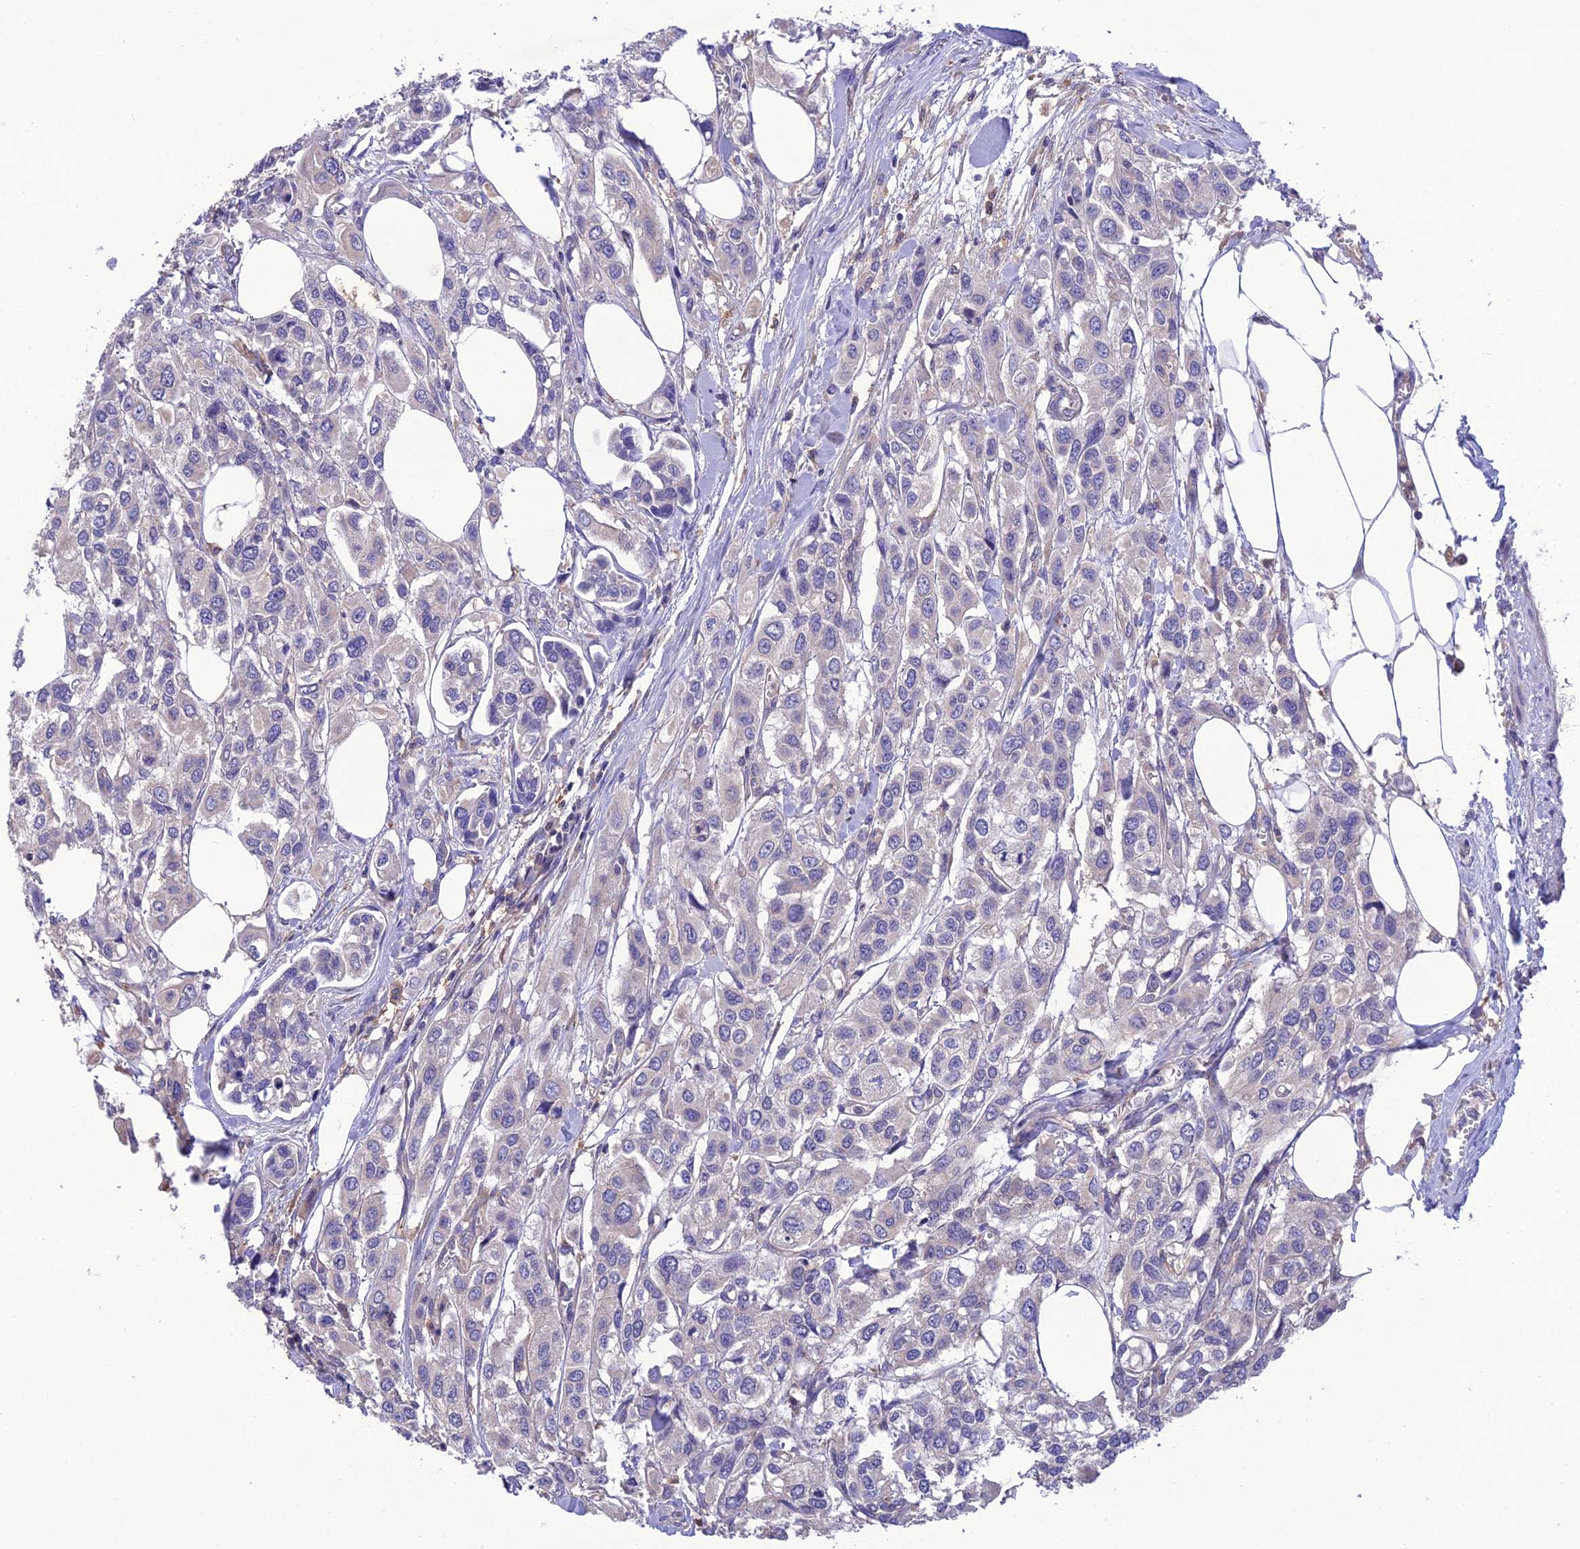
{"staining": {"intensity": "negative", "quantity": "none", "location": "none"}, "tissue": "urothelial cancer", "cell_type": "Tumor cells", "image_type": "cancer", "snomed": [{"axis": "morphology", "description": "Urothelial carcinoma, High grade"}, {"axis": "topography", "description": "Urinary bladder"}], "caption": "Tumor cells are negative for brown protein staining in urothelial cancer. (DAB immunohistochemistry with hematoxylin counter stain).", "gene": "SNX24", "patient": {"sex": "male", "age": 67}}